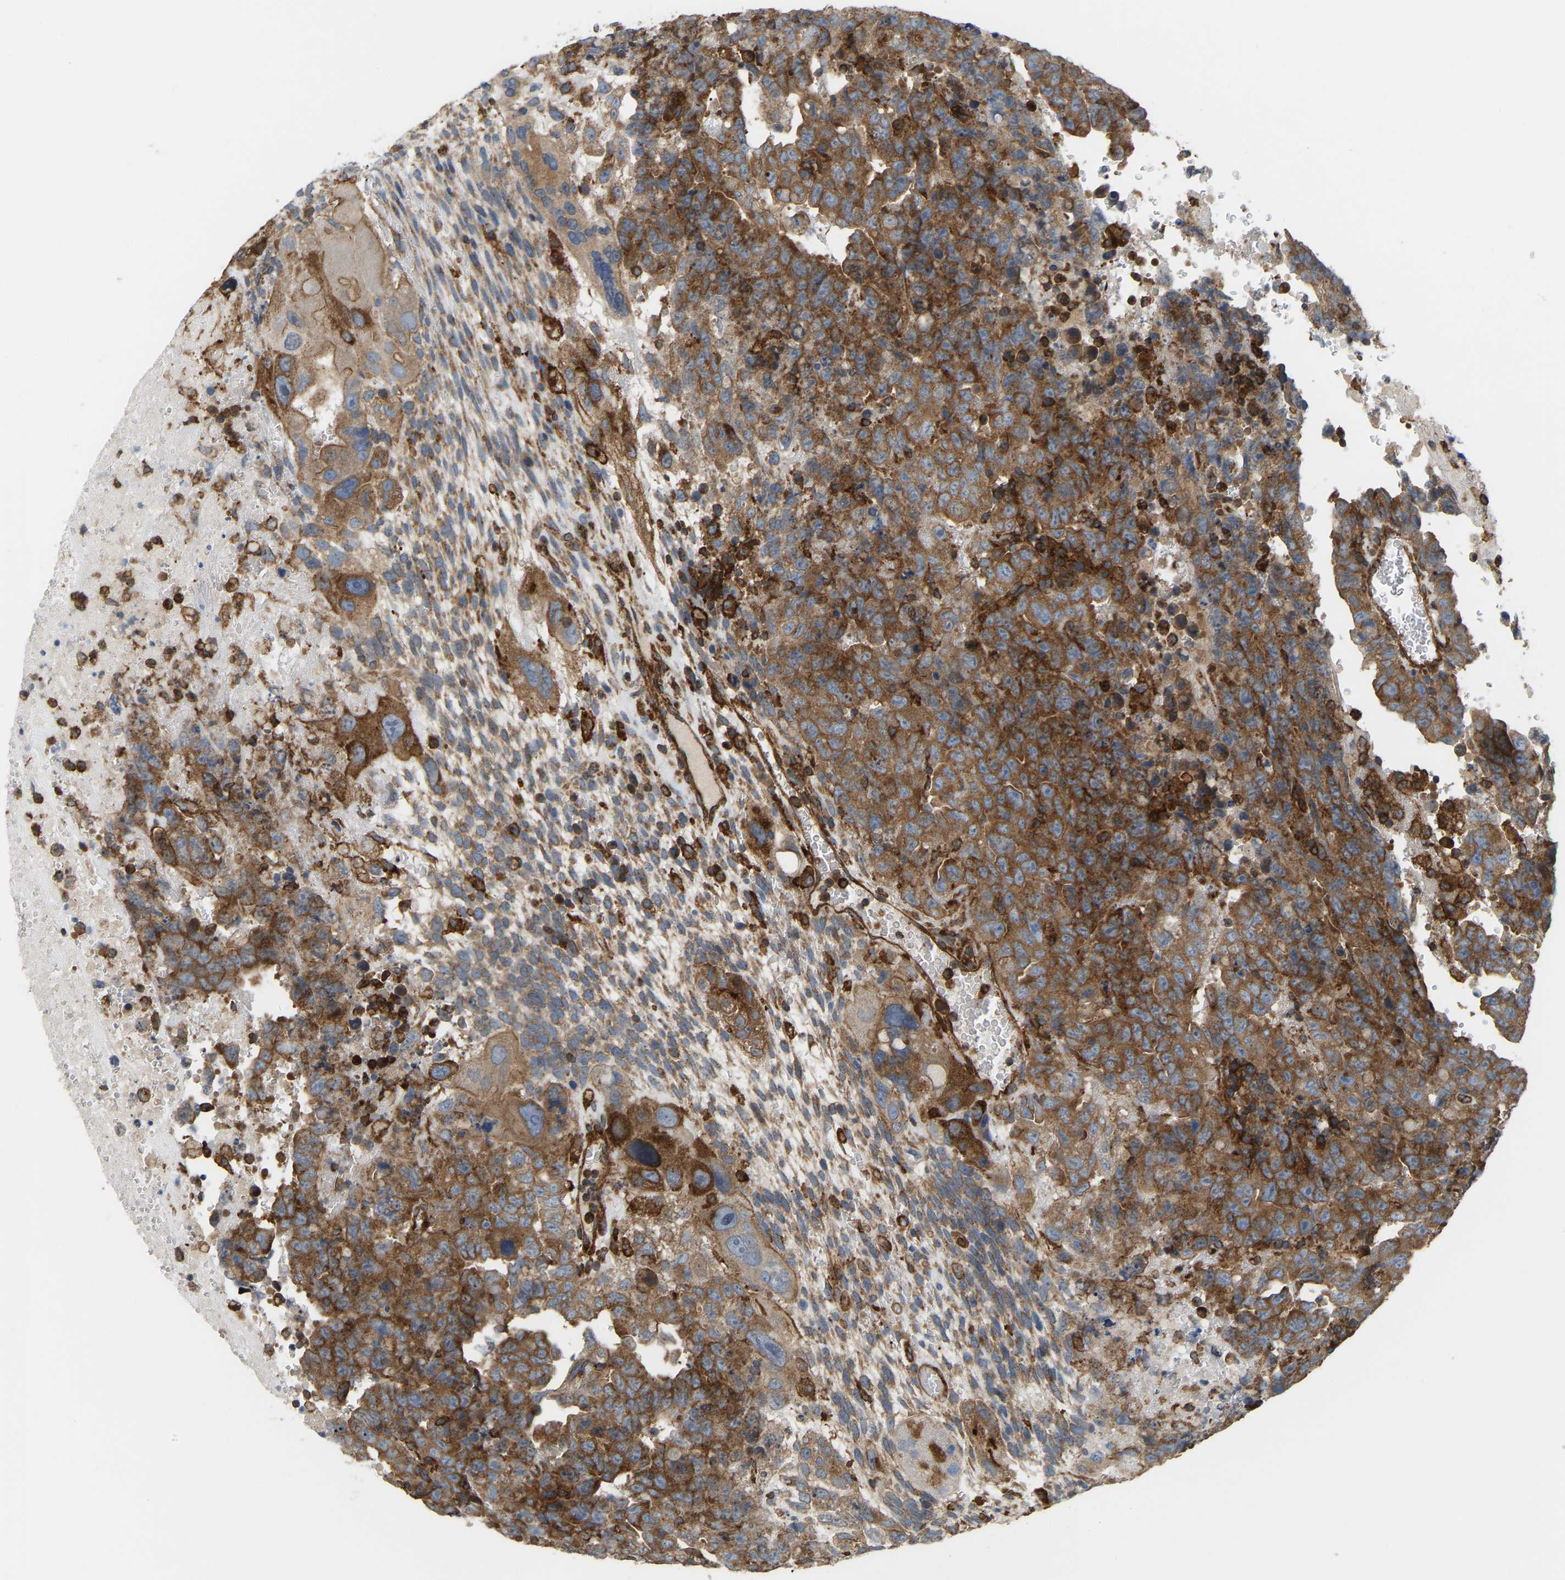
{"staining": {"intensity": "strong", "quantity": ">75%", "location": "cytoplasmic/membranous"}, "tissue": "testis cancer", "cell_type": "Tumor cells", "image_type": "cancer", "snomed": [{"axis": "morphology", "description": "Carcinoma, Embryonal, NOS"}, {"axis": "topography", "description": "Testis"}], "caption": "Immunohistochemistry (DAB) staining of testis cancer demonstrates strong cytoplasmic/membranous protein positivity in about >75% of tumor cells.", "gene": "PICALM", "patient": {"sex": "male", "age": 28}}